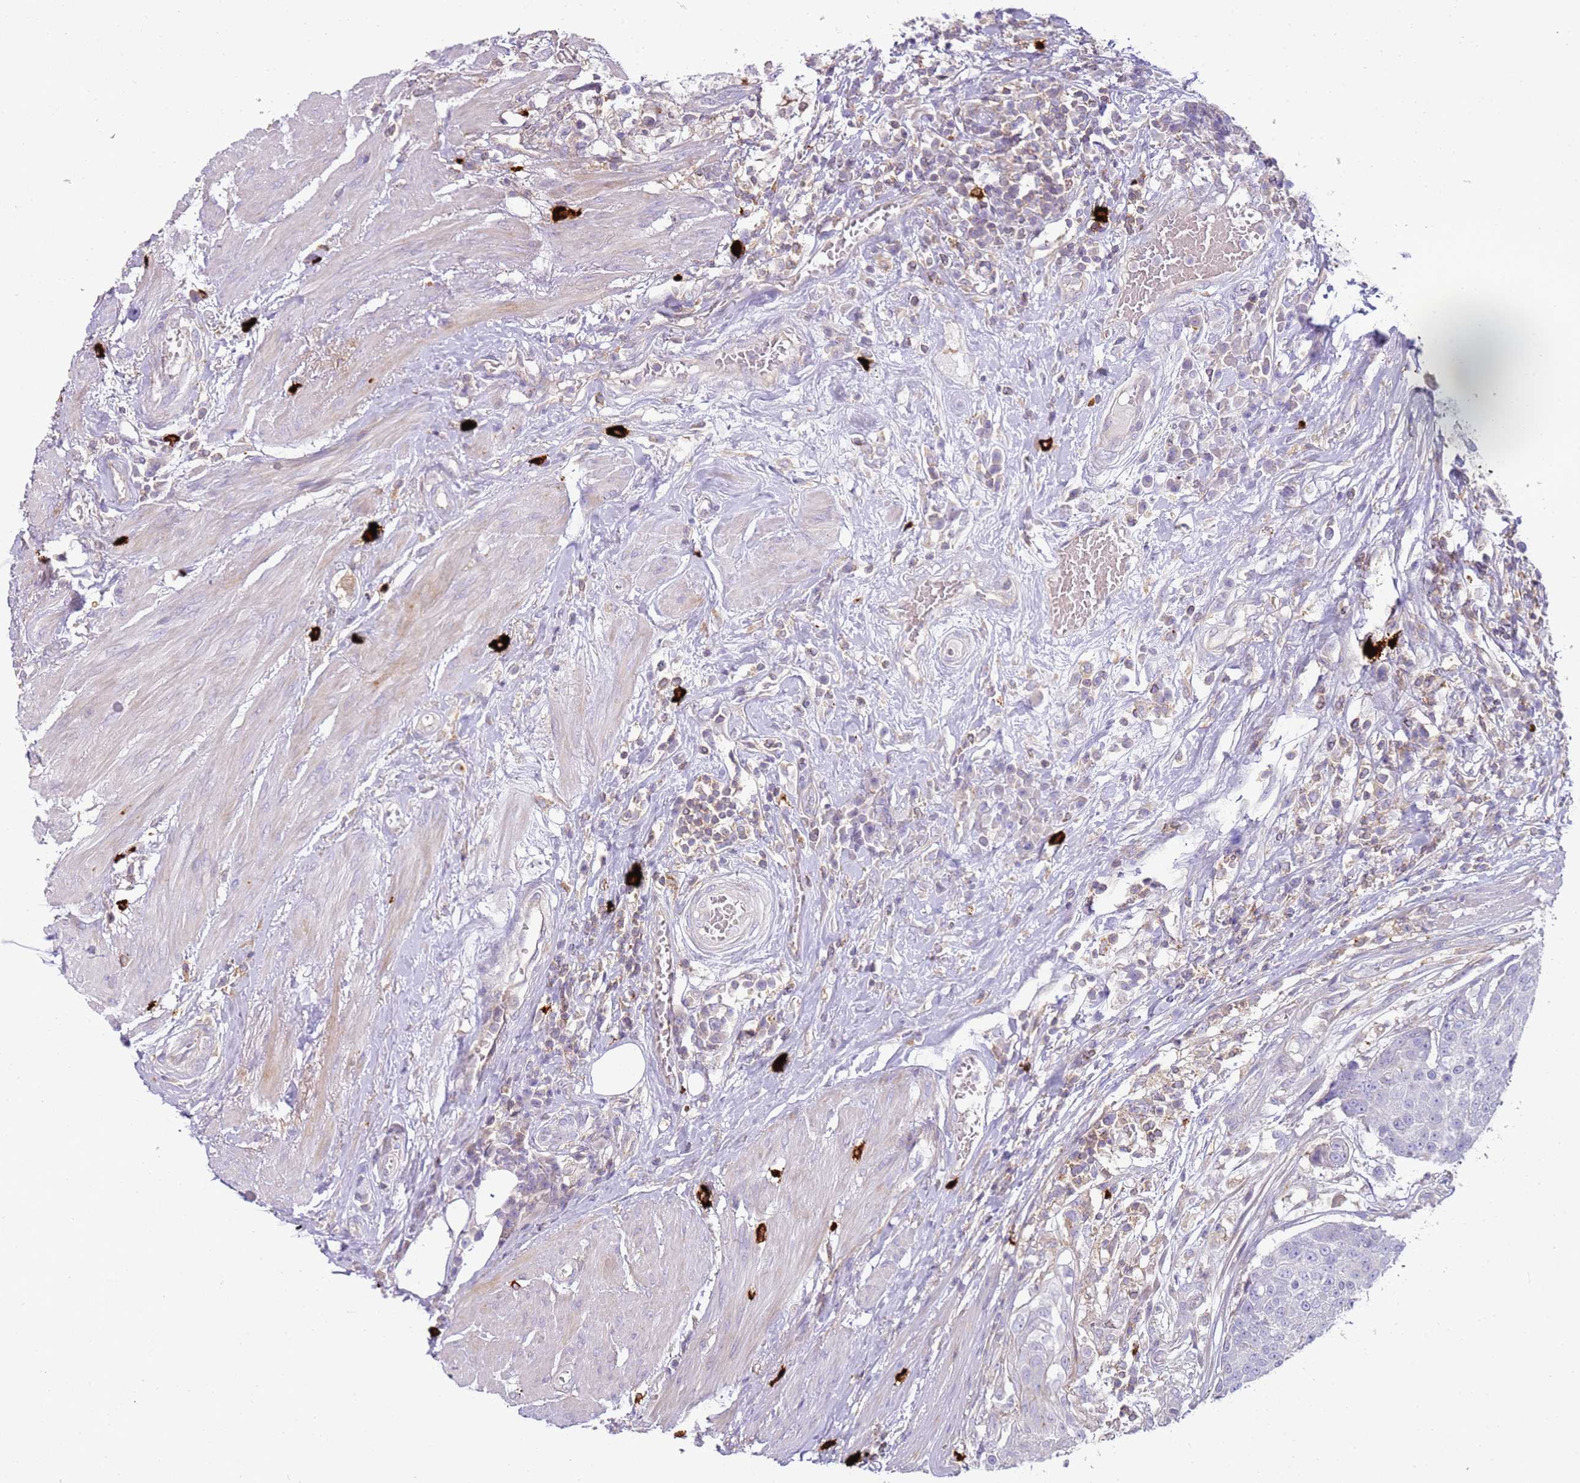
{"staining": {"intensity": "negative", "quantity": "none", "location": "none"}, "tissue": "urothelial cancer", "cell_type": "Tumor cells", "image_type": "cancer", "snomed": [{"axis": "morphology", "description": "Urothelial carcinoma, High grade"}, {"axis": "topography", "description": "Urinary bladder"}], "caption": "An image of human high-grade urothelial carcinoma is negative for staining in tumor cells.", "gene": "FPR1", "patient": {"sex": "female", "age": 63}}